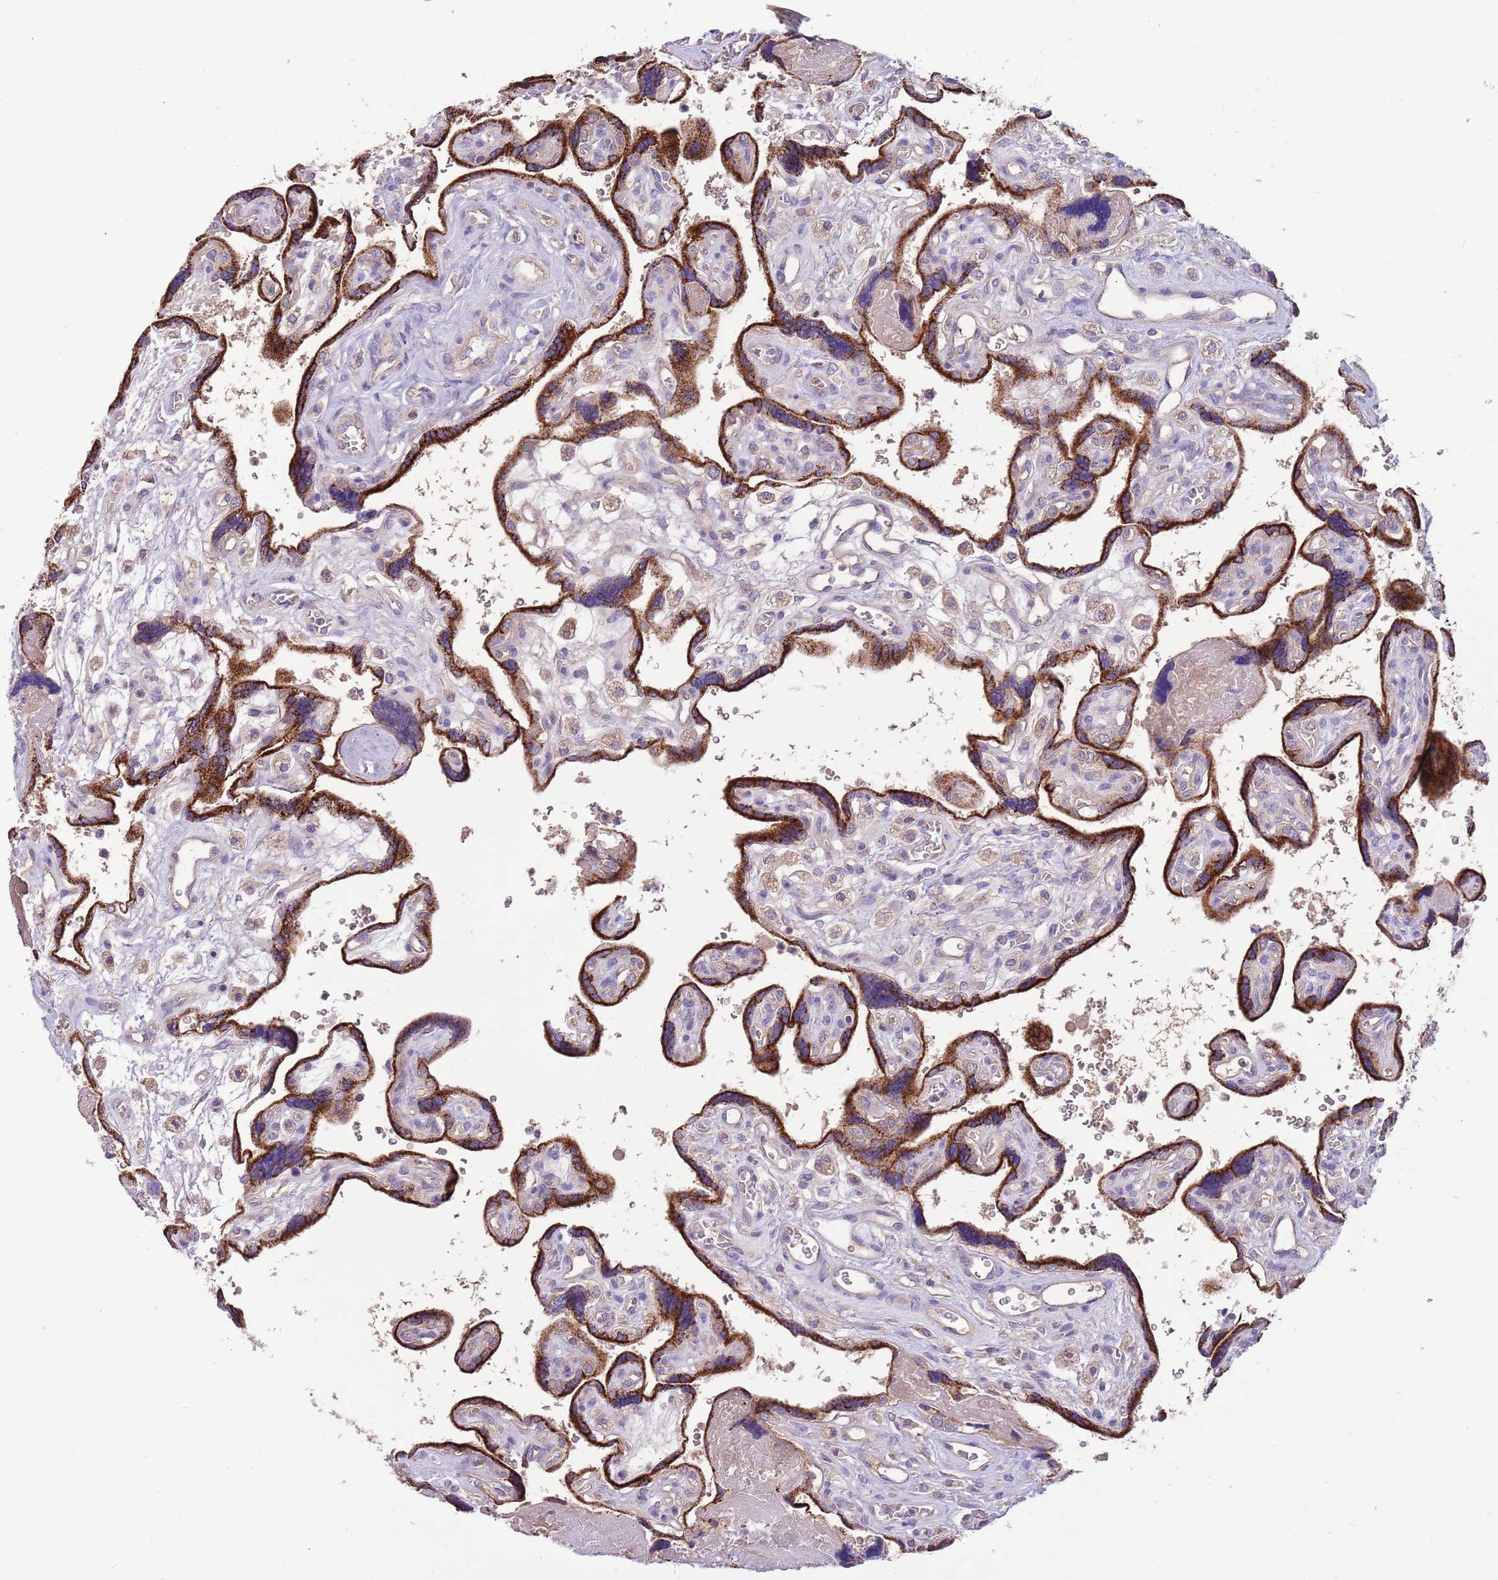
{"staining": {"intensity": "strong", "quantity": ">75%", "location": "cytoplasmic/membranous"}, "tissue": "placenta", "cell_type": "Trophoblastic cells", "image_type": "normal", "snomed": [{"axis": "morphology", "description": "Normal tissue, NOS"}, {"axis": "topography", "description": "Placenta"}], "caption": "This is a histology image of immunohistochemistry staining of benign placenta, which shows strong expression in the cytoplasmic/membranous of trophoblastic cells.", "gene": "TRMO", "patient": {"sex": "female", "age": 39}}